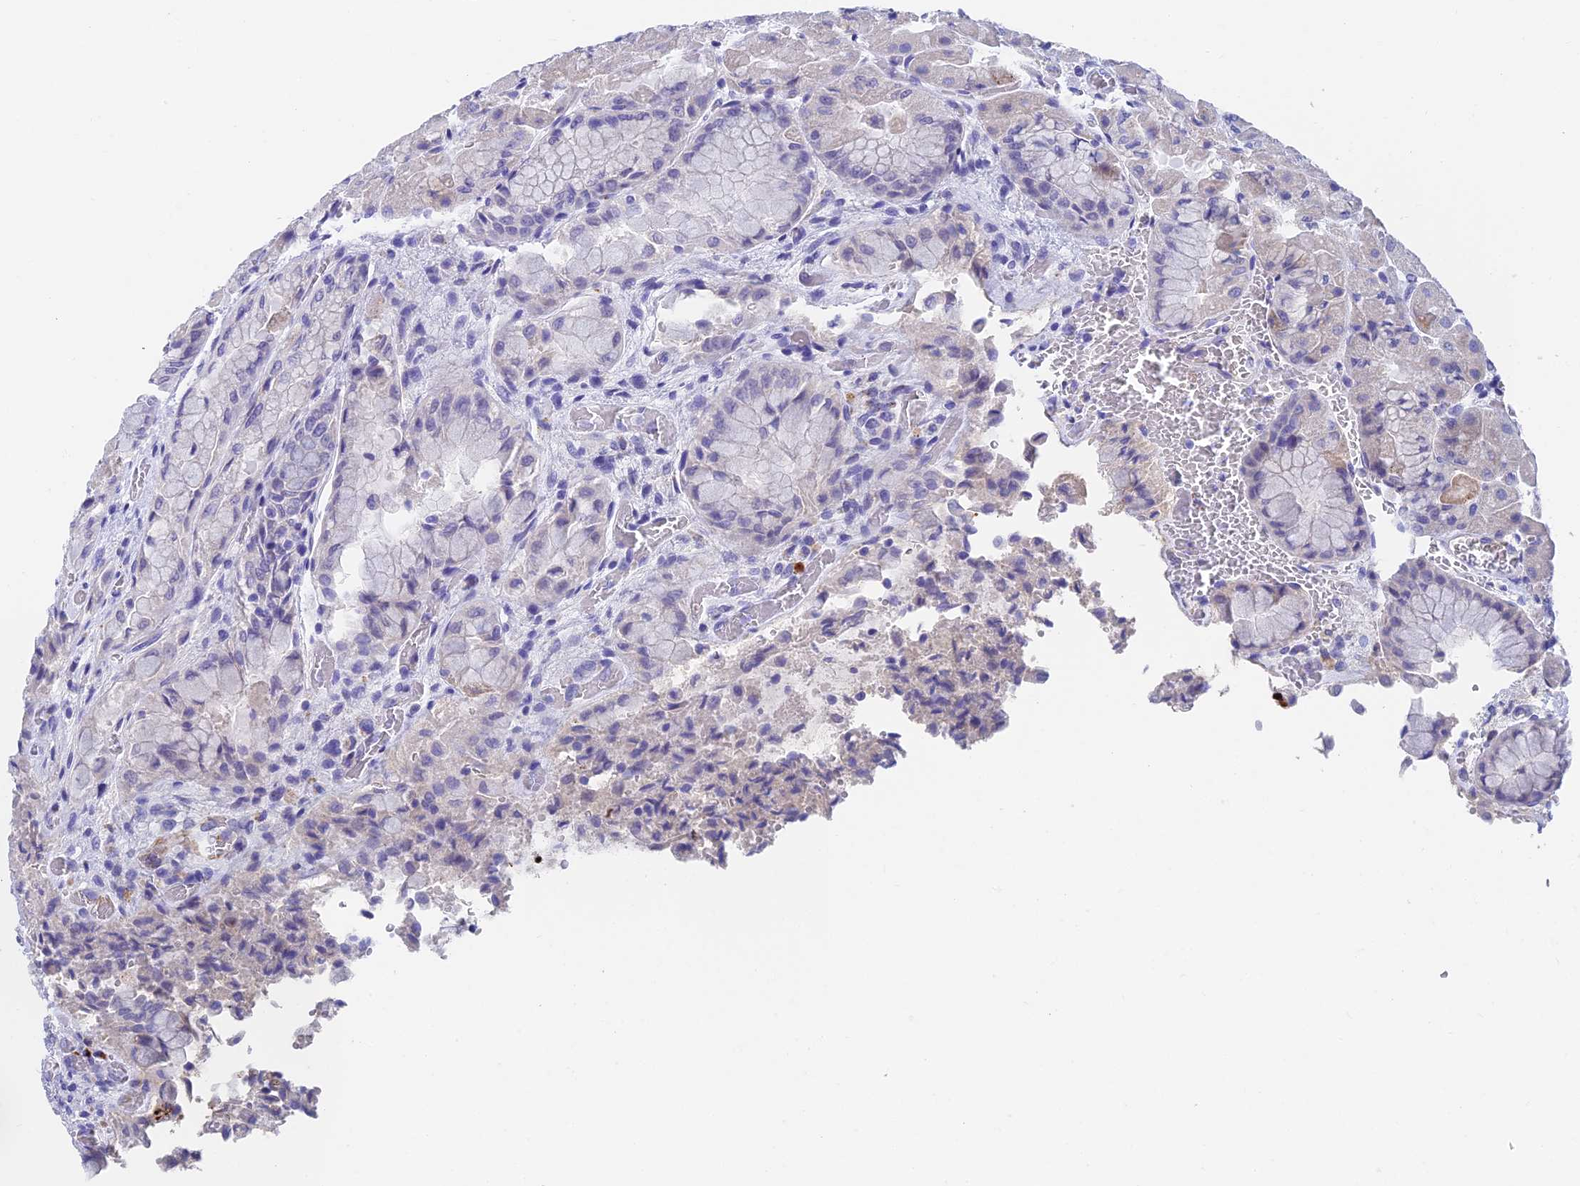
{"staining": {"intensity": "moderate", "quantity": "<25%", "location": "cytoplasmic/membranous"}, "tissue": "stomach", "cell_type": "Glandular cells", "image_type": "normal", "snomed": [{"axis": "morphology", "description": "Normal tissue, NOS"}, {"axis": "topography", "description": "Stomach"}], "caption": "Stomach was stained to show a protein in brown. There is low levels of moderate cytoplasmic/membranous positivity in approximately <25% of glandular cells. (DAB (3,3'-diaminobenzidine) IHC, brown staining for protein, blue staining for nuclei).", "gene": "ADAMTS13", "patient": {"sex": "female", "age": 61}}